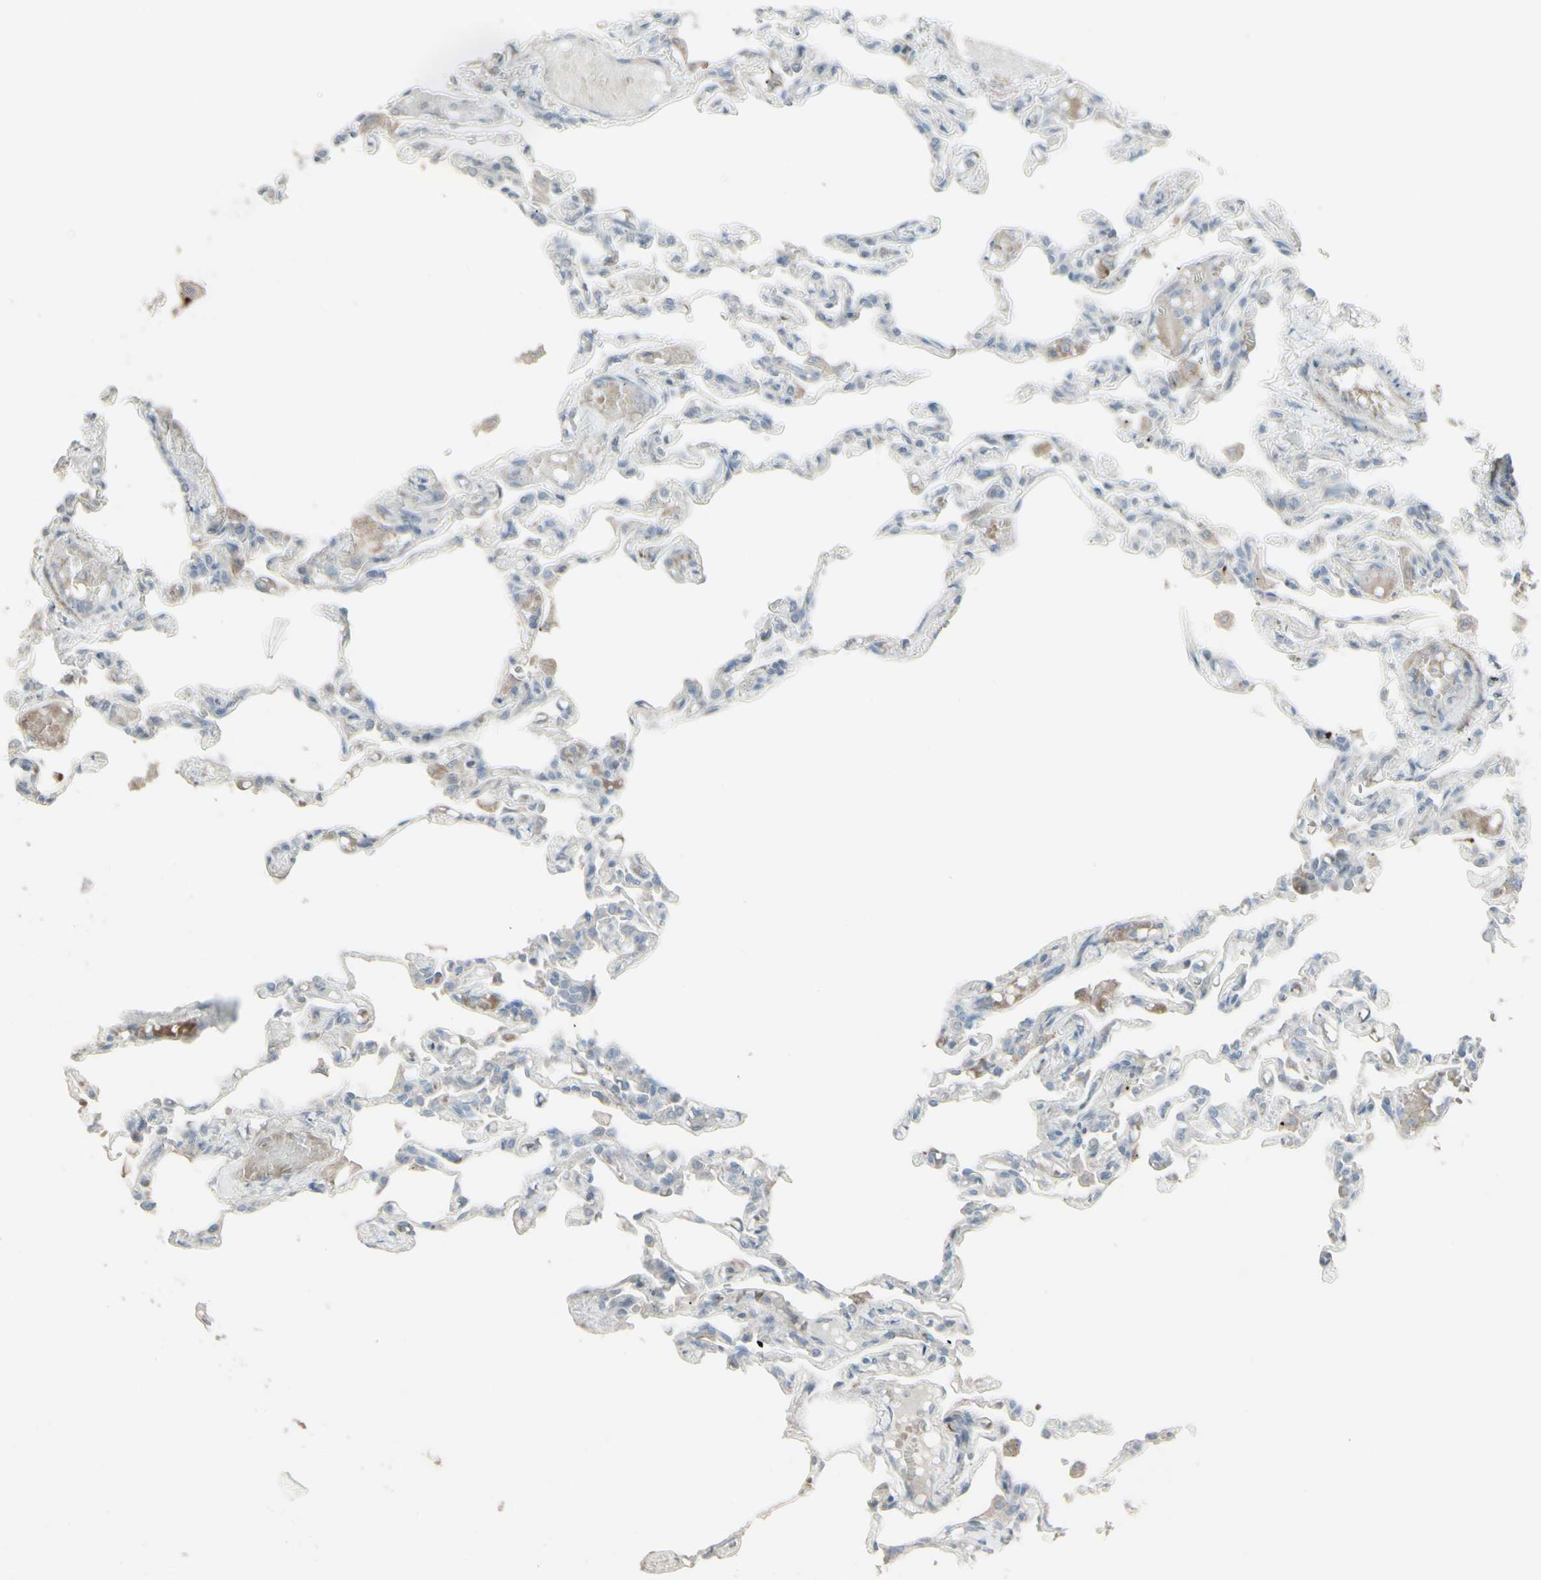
{"staining": {"intensity": "negative", "quantity": "none", "location": "none"}, "tissue": "lung", "cell_type": "Alveolar cells", "image_type": "normal", "snomed": [{"axis": "morphology", "description": "Normal tissue, NOS"}, {"axis": "topography", "description": "Lung"}], "caption": "Immunohistochemistry micrograph of unremarkable lung: human lung stained with DAB displays no significant protein expression in alveolar cells. (DAB (3,3'-diaminobenzidine) IHC, high magnification).", "gene": "GMNN", "patient": {"sex": "male", "age": 21}}